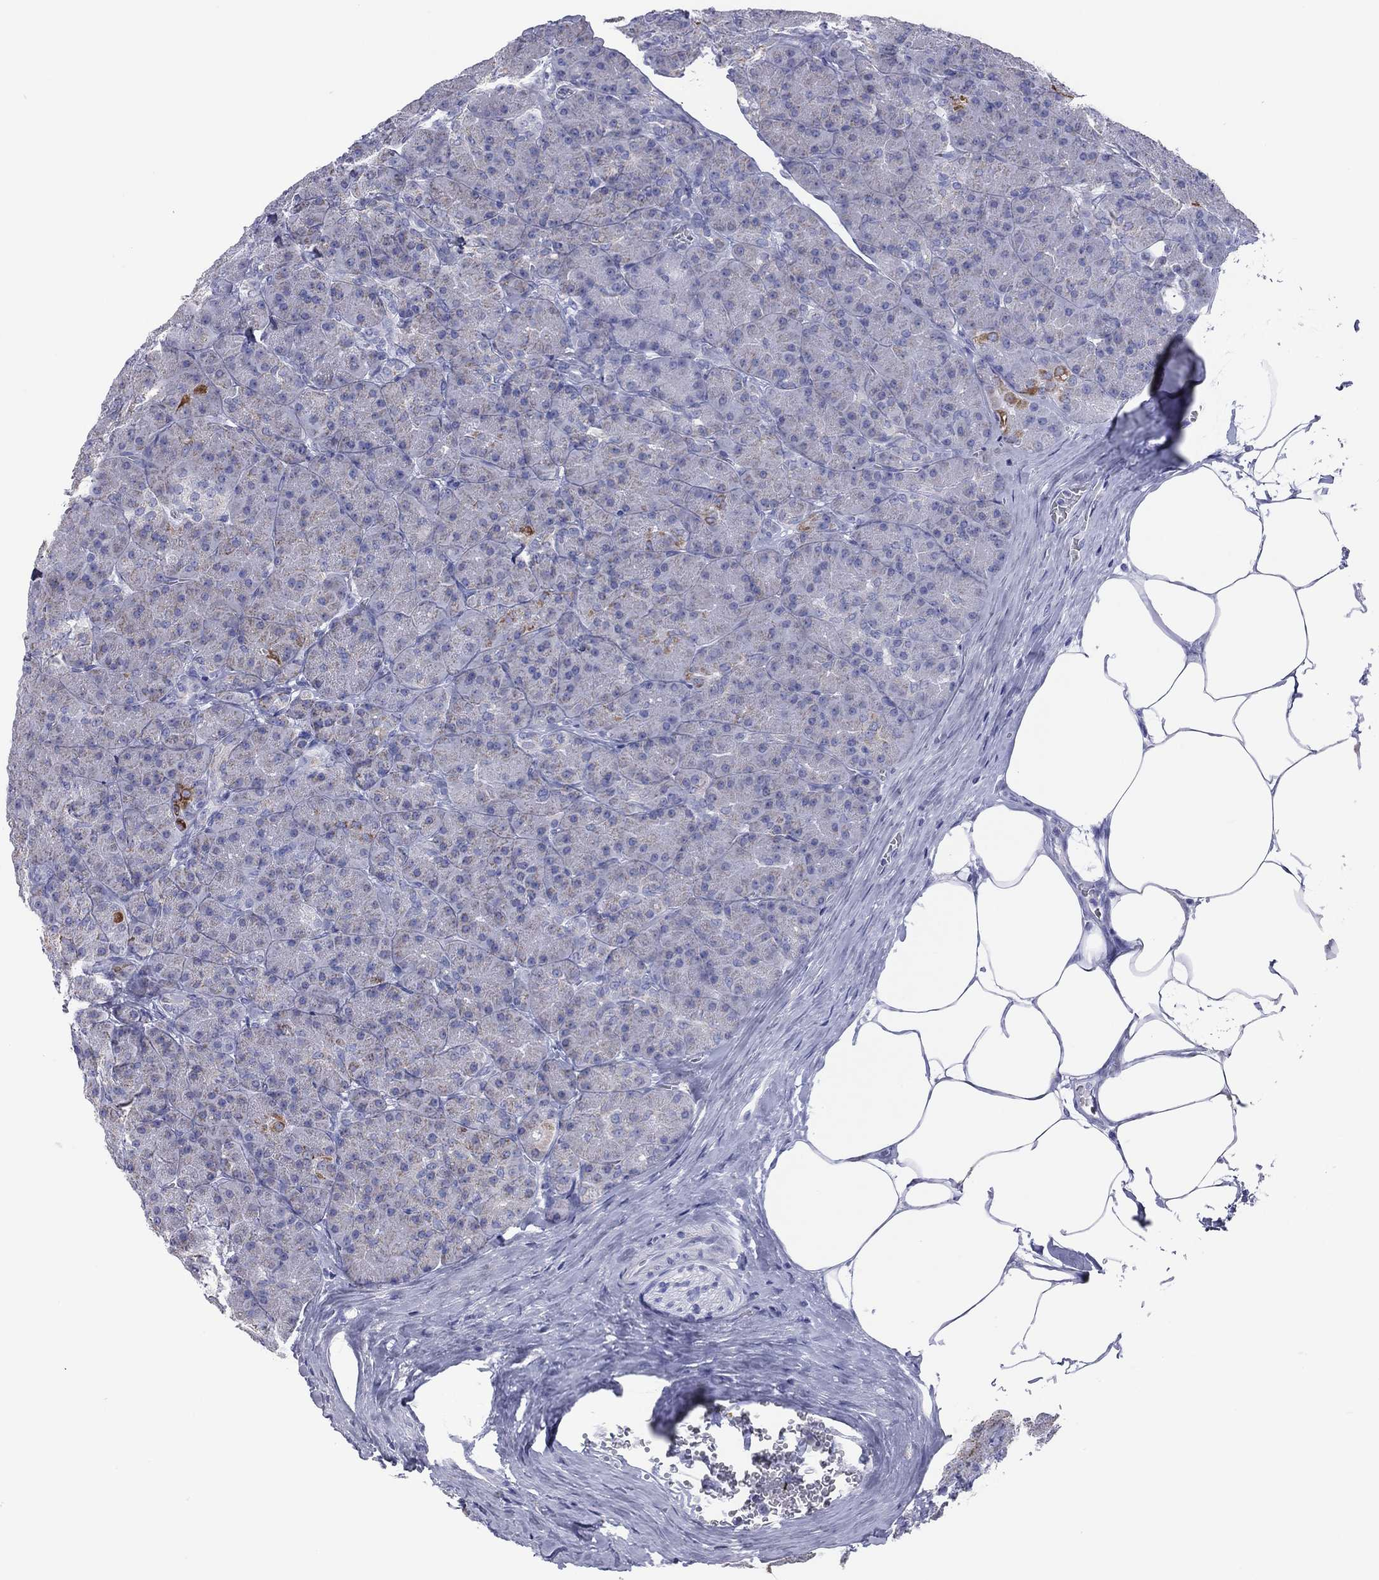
{"staining": {"intensity": "strong", "quantity": "<25%", "location": "cytoplasmic/membranous"}, "tissue": "pancreas", "cell_type": "Exocrine glandular cells", "image_type": "normal", "snomed": [{"axis": "morphology", "description": "Normal tissue, NOS"}, {"axis": "topography", "description": "Pancreas"}], "caption": "Protein staining displays strong cytoplasmic/membranous staining in approximately <25% of exocrine glandular cells in unremarkable pancreas. The protein of interest is stained brown, and the nuclei are stained in blue (DAB (3,3'-diaminobenzidine) IHC with brightfield microscopy, high magnification).", "gene": "VSIG10", "patient": {"sex": "male", "age": 57}}